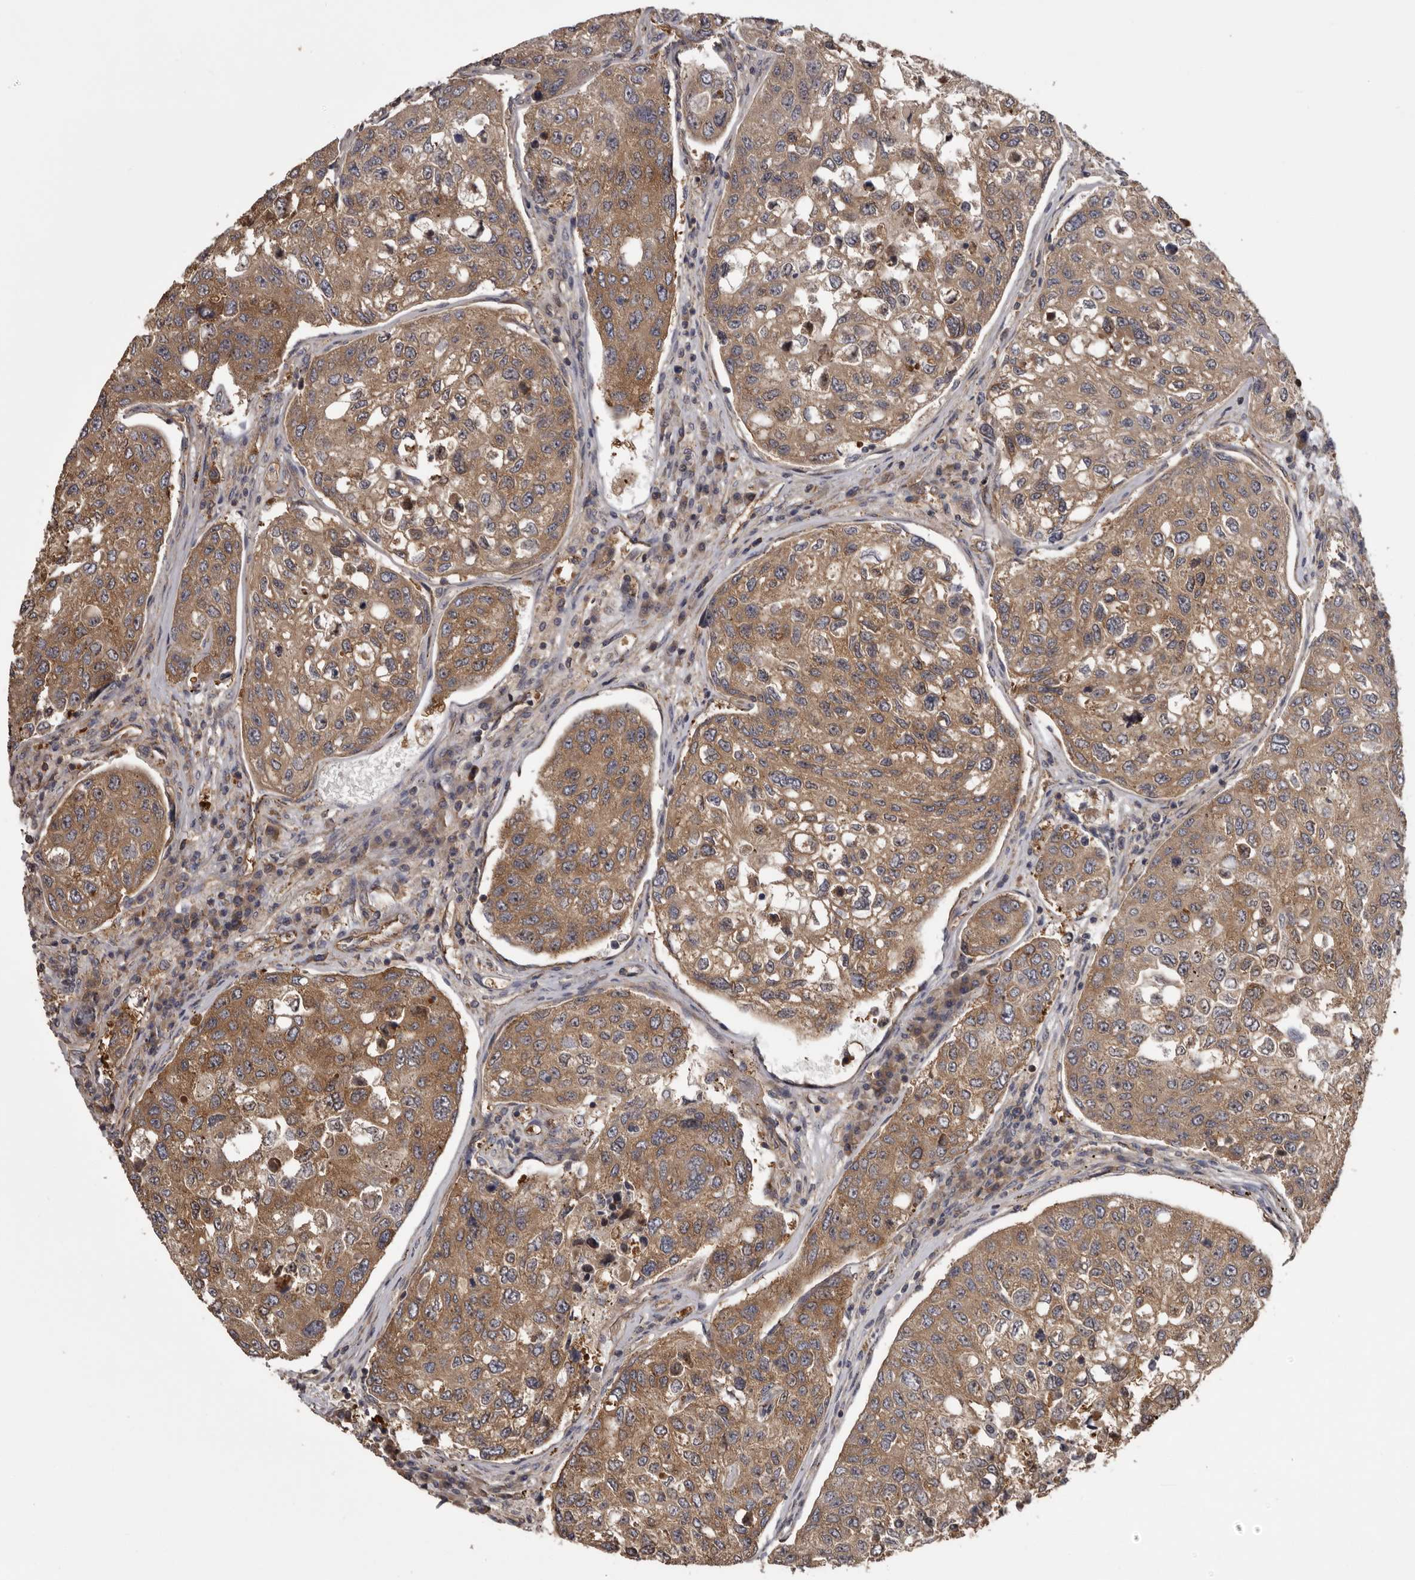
{"staining": {"intensity": "moderate", "quantity": ">75%", "location": "cytoplasmic/membranous"}, "tissue": "urothelial cancer", "cell_type": "Tumor cells", "image_type": "cancer", "snomed": [{"axis": "morphology", "description": "Urothelial carcinoma, High grade"}, {"axis": "topography", "description": "Lymph node"}, {"axis": "topography", "description": "Urinary bladder"}], "caption": "IHC photomicrograph of neoplastic tissue: urothelial cancer stained using immunohistochemistry demonstrates medium levels of moderate protein expression localized specifically in the cytoplasmic/membranous of tumor cells, appearing as a cytoplasmic/membranous brown color.", "gene": "DARS1", "patient": {"sex": "male", "age": 51}}